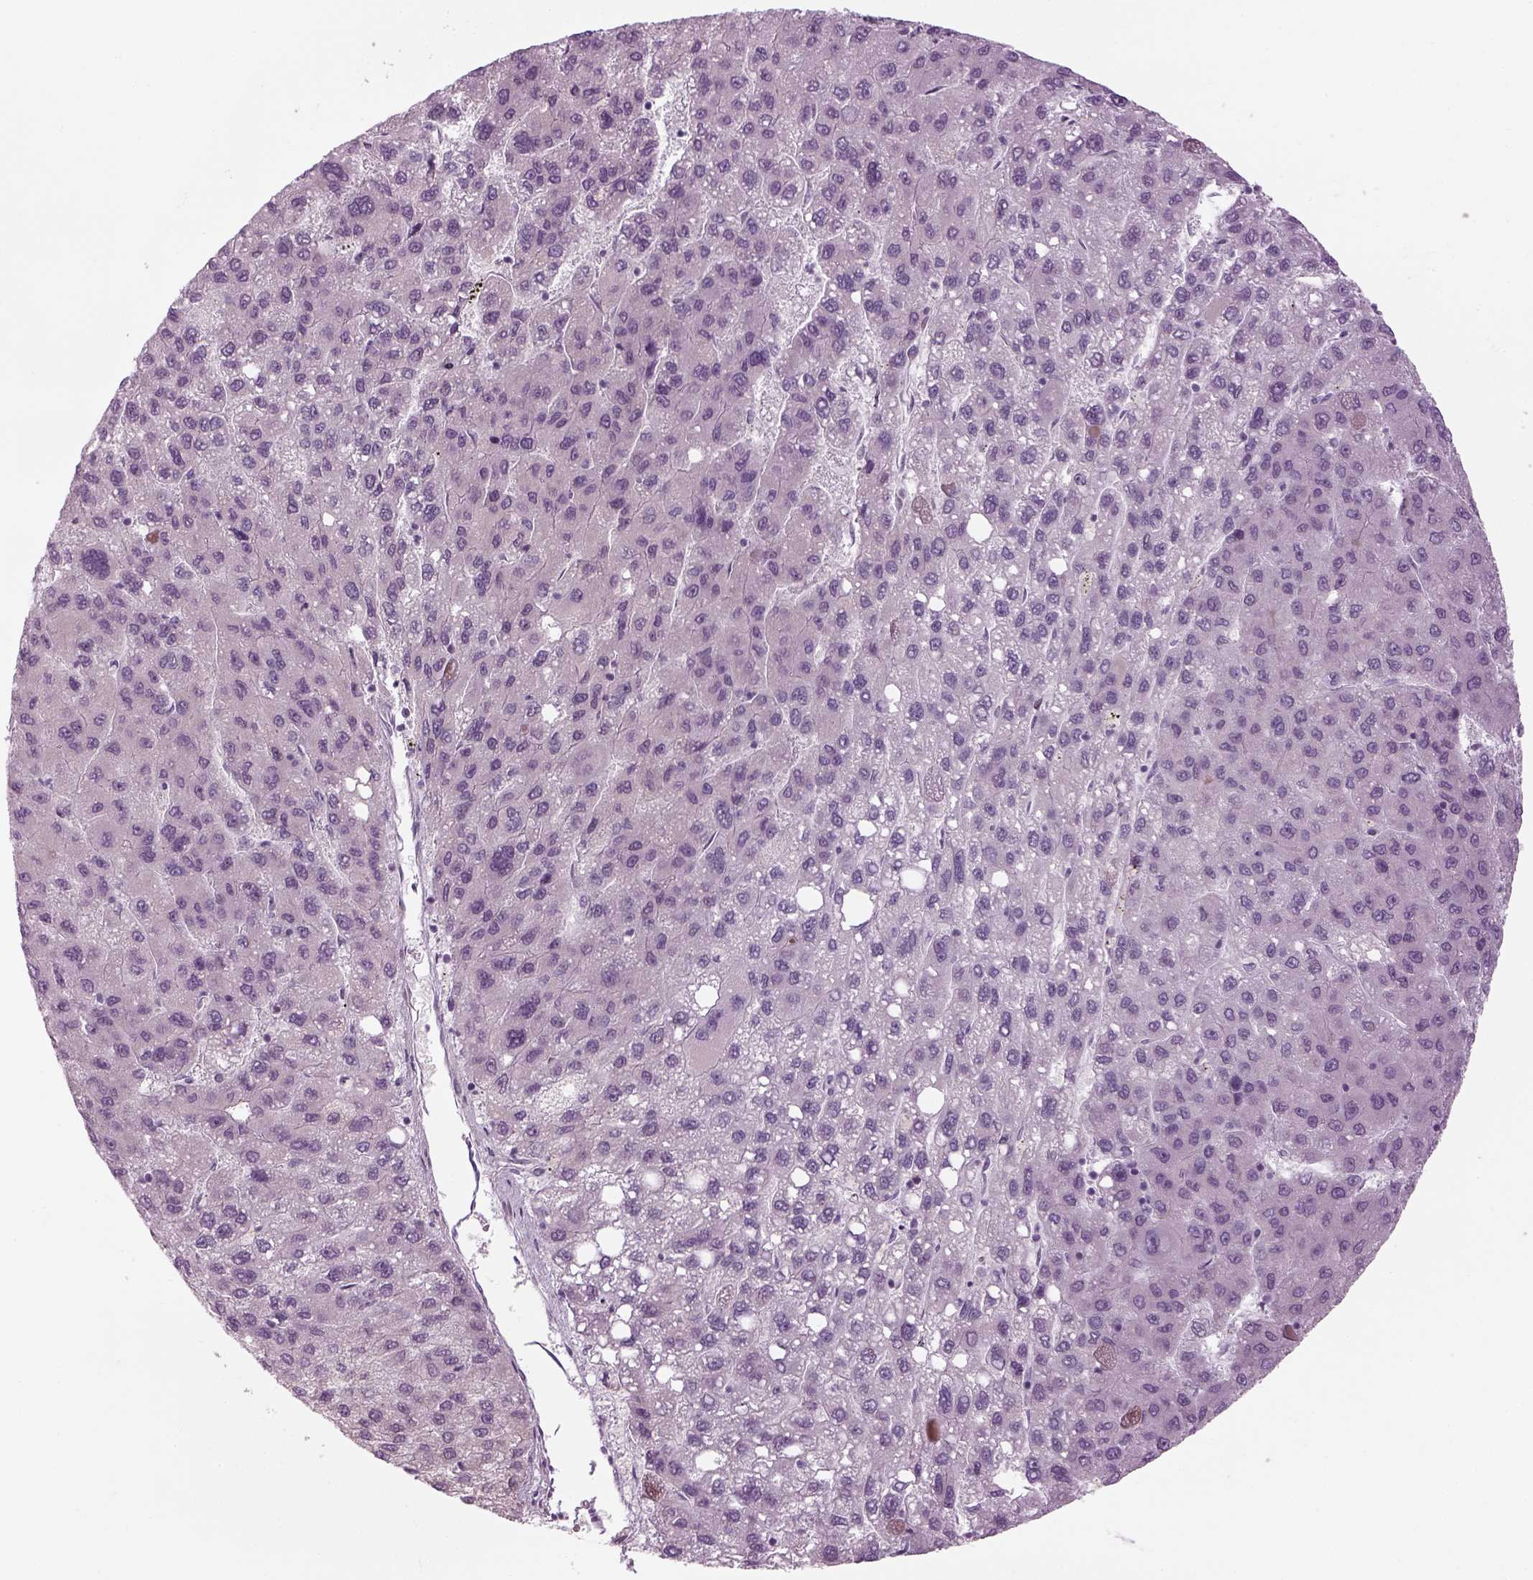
{"staining": {"intensity": "negative", "quantity": "none", "location": "none"}, "tissue": "liver cancer", "cell_type": "Tumor cells", "image_type": "cancer", "snomed": [{"axis": "morphology", "description": "Carcinoma, Hepatocellular, NOS"}, {"axis": "topography", "description": "Liver"}], "caption": "The immunohistochemistry image has no significant positivity in tumor cells of liver hepatocellular carcinoma tissue.", "gene": "LRRIQ3", "patient": {"sex": "female", "age": 82}}